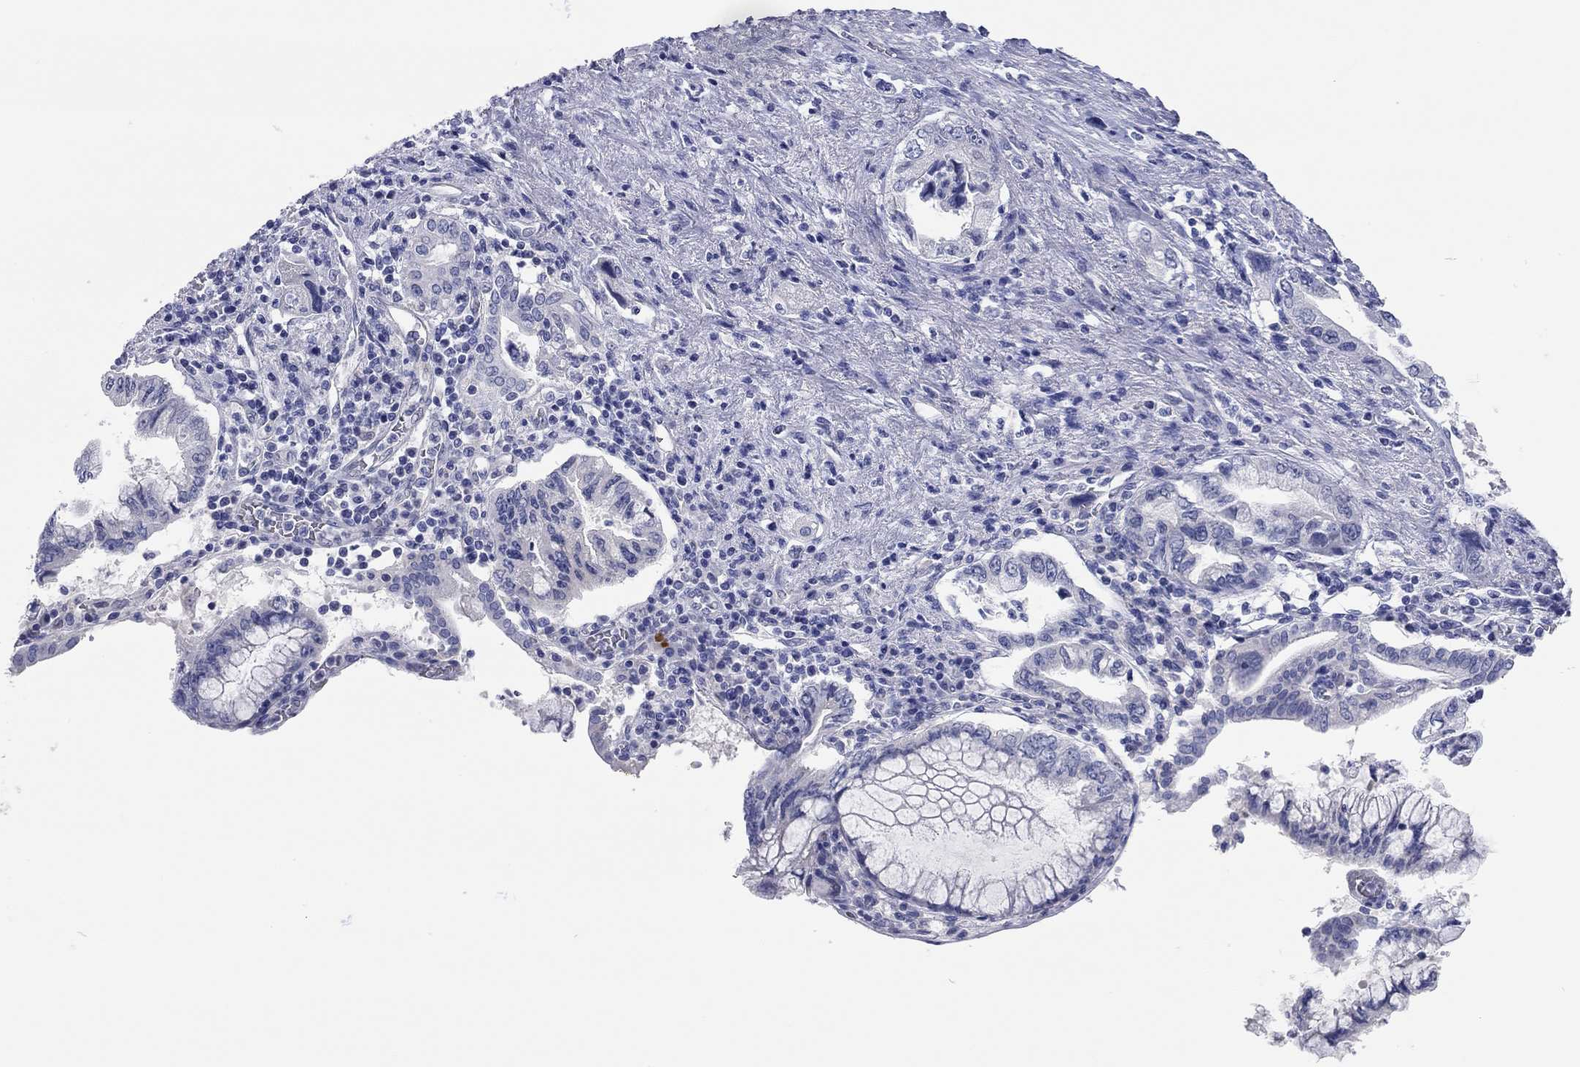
{"staining": {"intensity": "negative", "quantity": "none", "location": "none"}, "tissue": "pancreatic cancer", "cell_type": "Tumor cells", "image_type": "cancer", "snomed": [{"axis": "morphology", "description": "Adenocarcinoma, NOS"}, {"axis": "topography", "description": "Pancreas"}], "caption": "Tumor cells show no significant staining in pancreatic cancer (adenocarcinoma).", "gene": "TMEM221", "patient": {"sex": "female", "age": 73}}